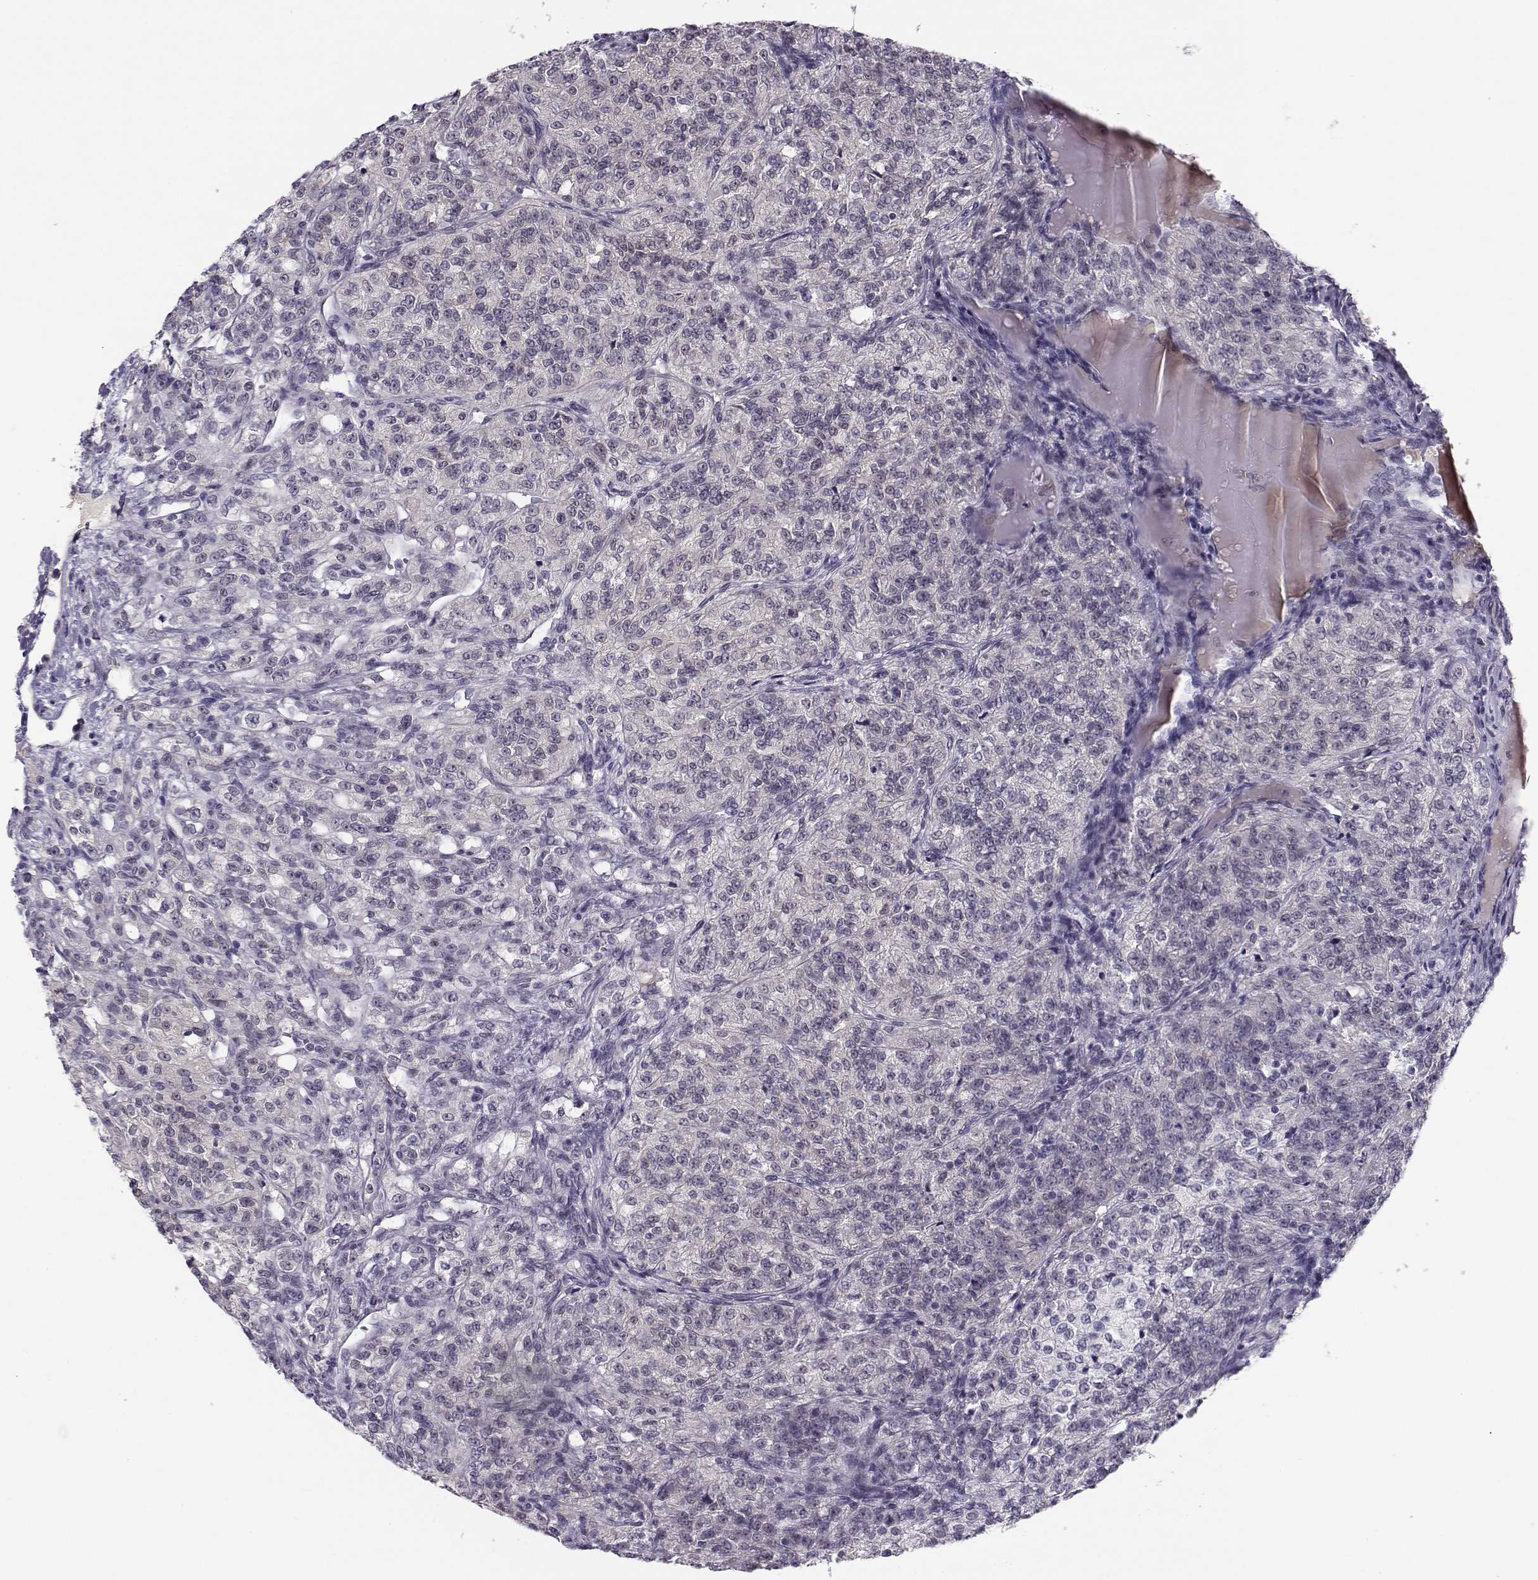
{"staining": {"intensity": "negative", "quantity": "none", "location": "none"}, "tissue": "renal cancer", "cell_type": "Tumor cells", "image_type": "cancer", "snomed": [{"axis": "morphology", "description": "Adenocarcinoma, NOS"}, {"axis": "topography", "description": "Kidney"}], "caption": "Histopathology image shows no significant protein positivity in tumor cells of adenocarcinoma (renal).", "gene": "C16orf86", "patient": {"sex": "female", "age": 63}}